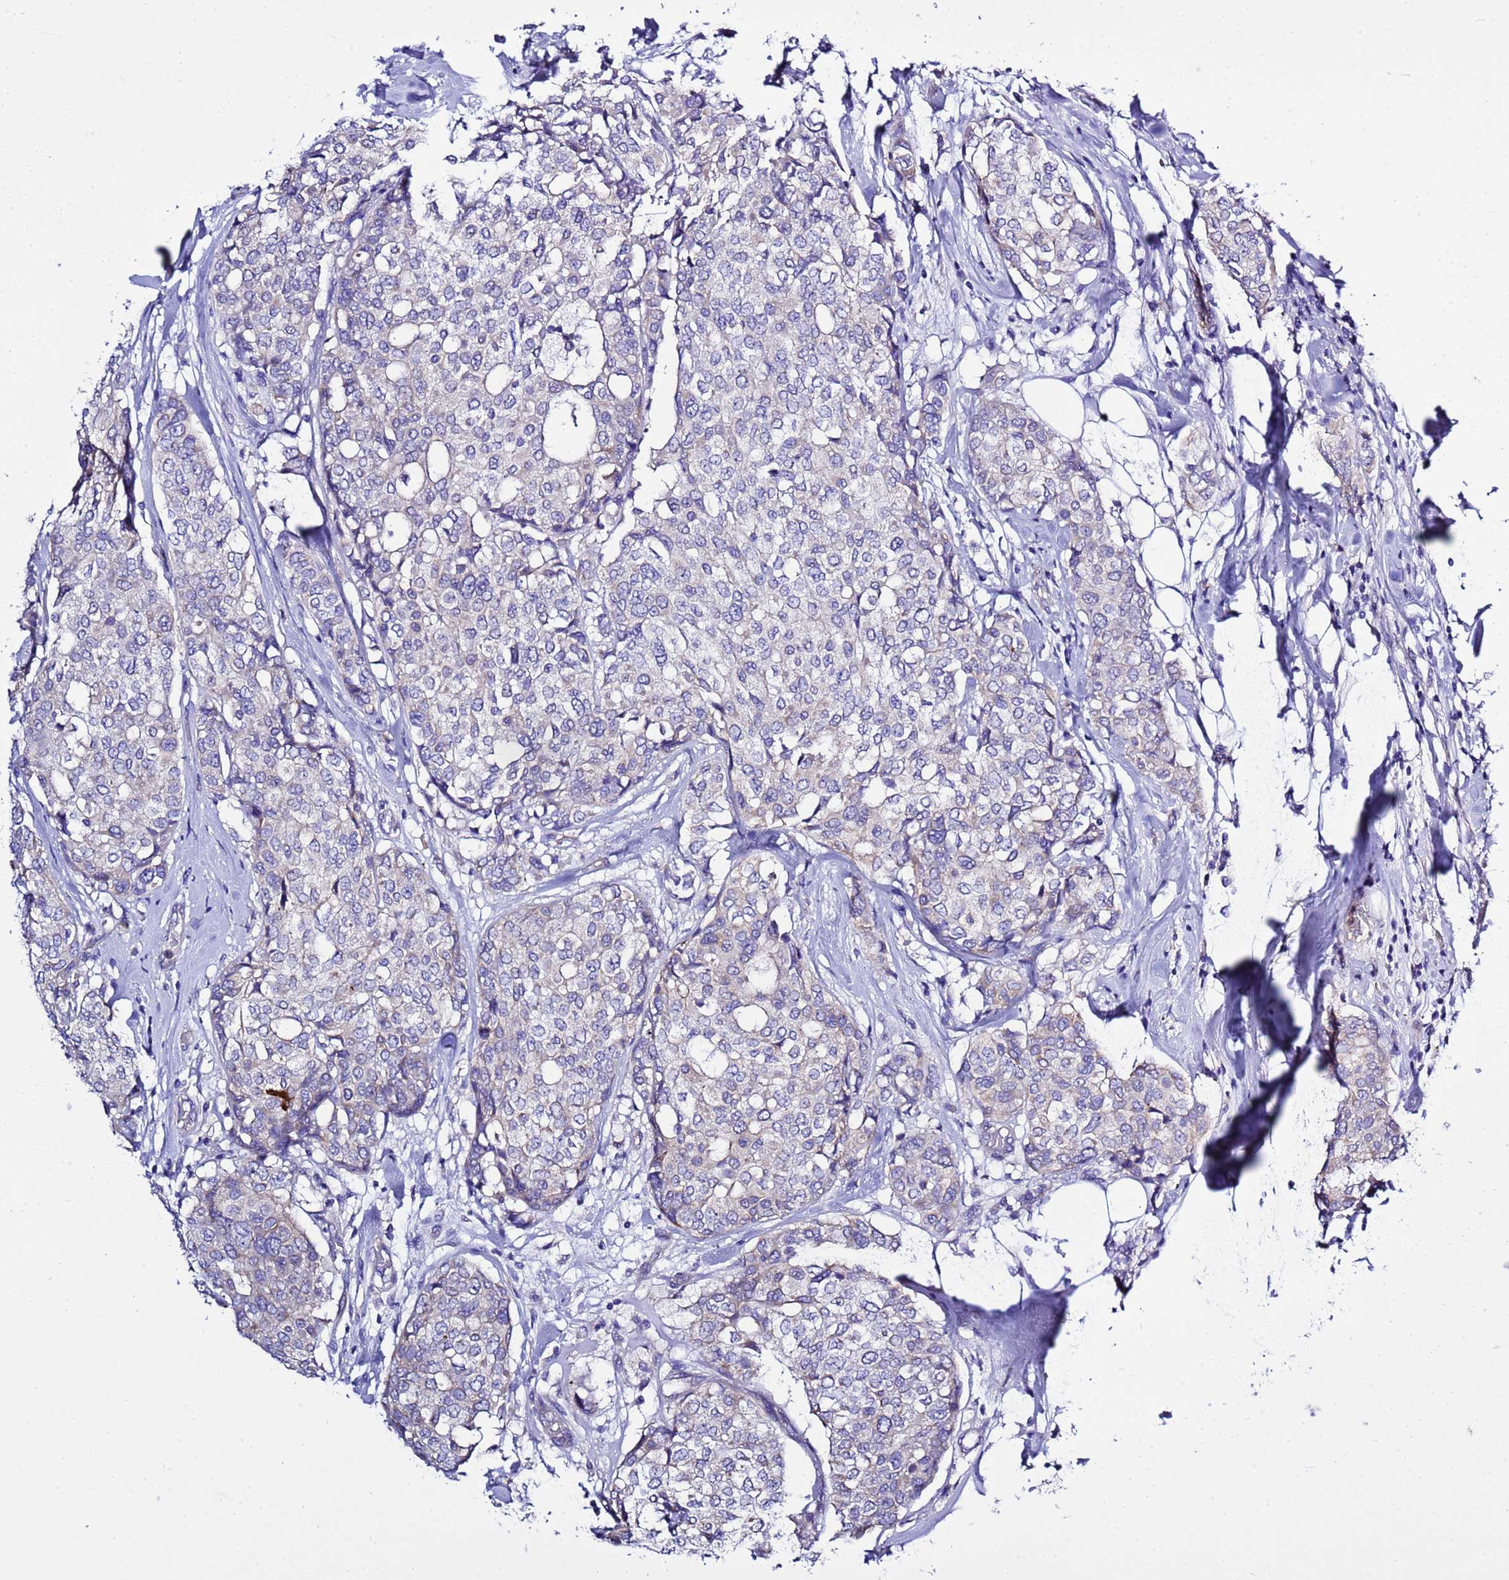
{"staining": {"intensity": "negative", "quantity": "none", "location": "none"}, "tissue": "breast cancer", "cell_type": "Tumor cells", "image_type": "cancer", "snomed": [{"axis": "morphology", "description": "Lobular carcinoma"}, {"axis": "topography", "description": "Breast"}], "caption": "Tumor cells are negative for protein expression in human lobular carcinoma (breast).", "gene": "KICS2", "patient": {"sex": "female", "age": 51}}